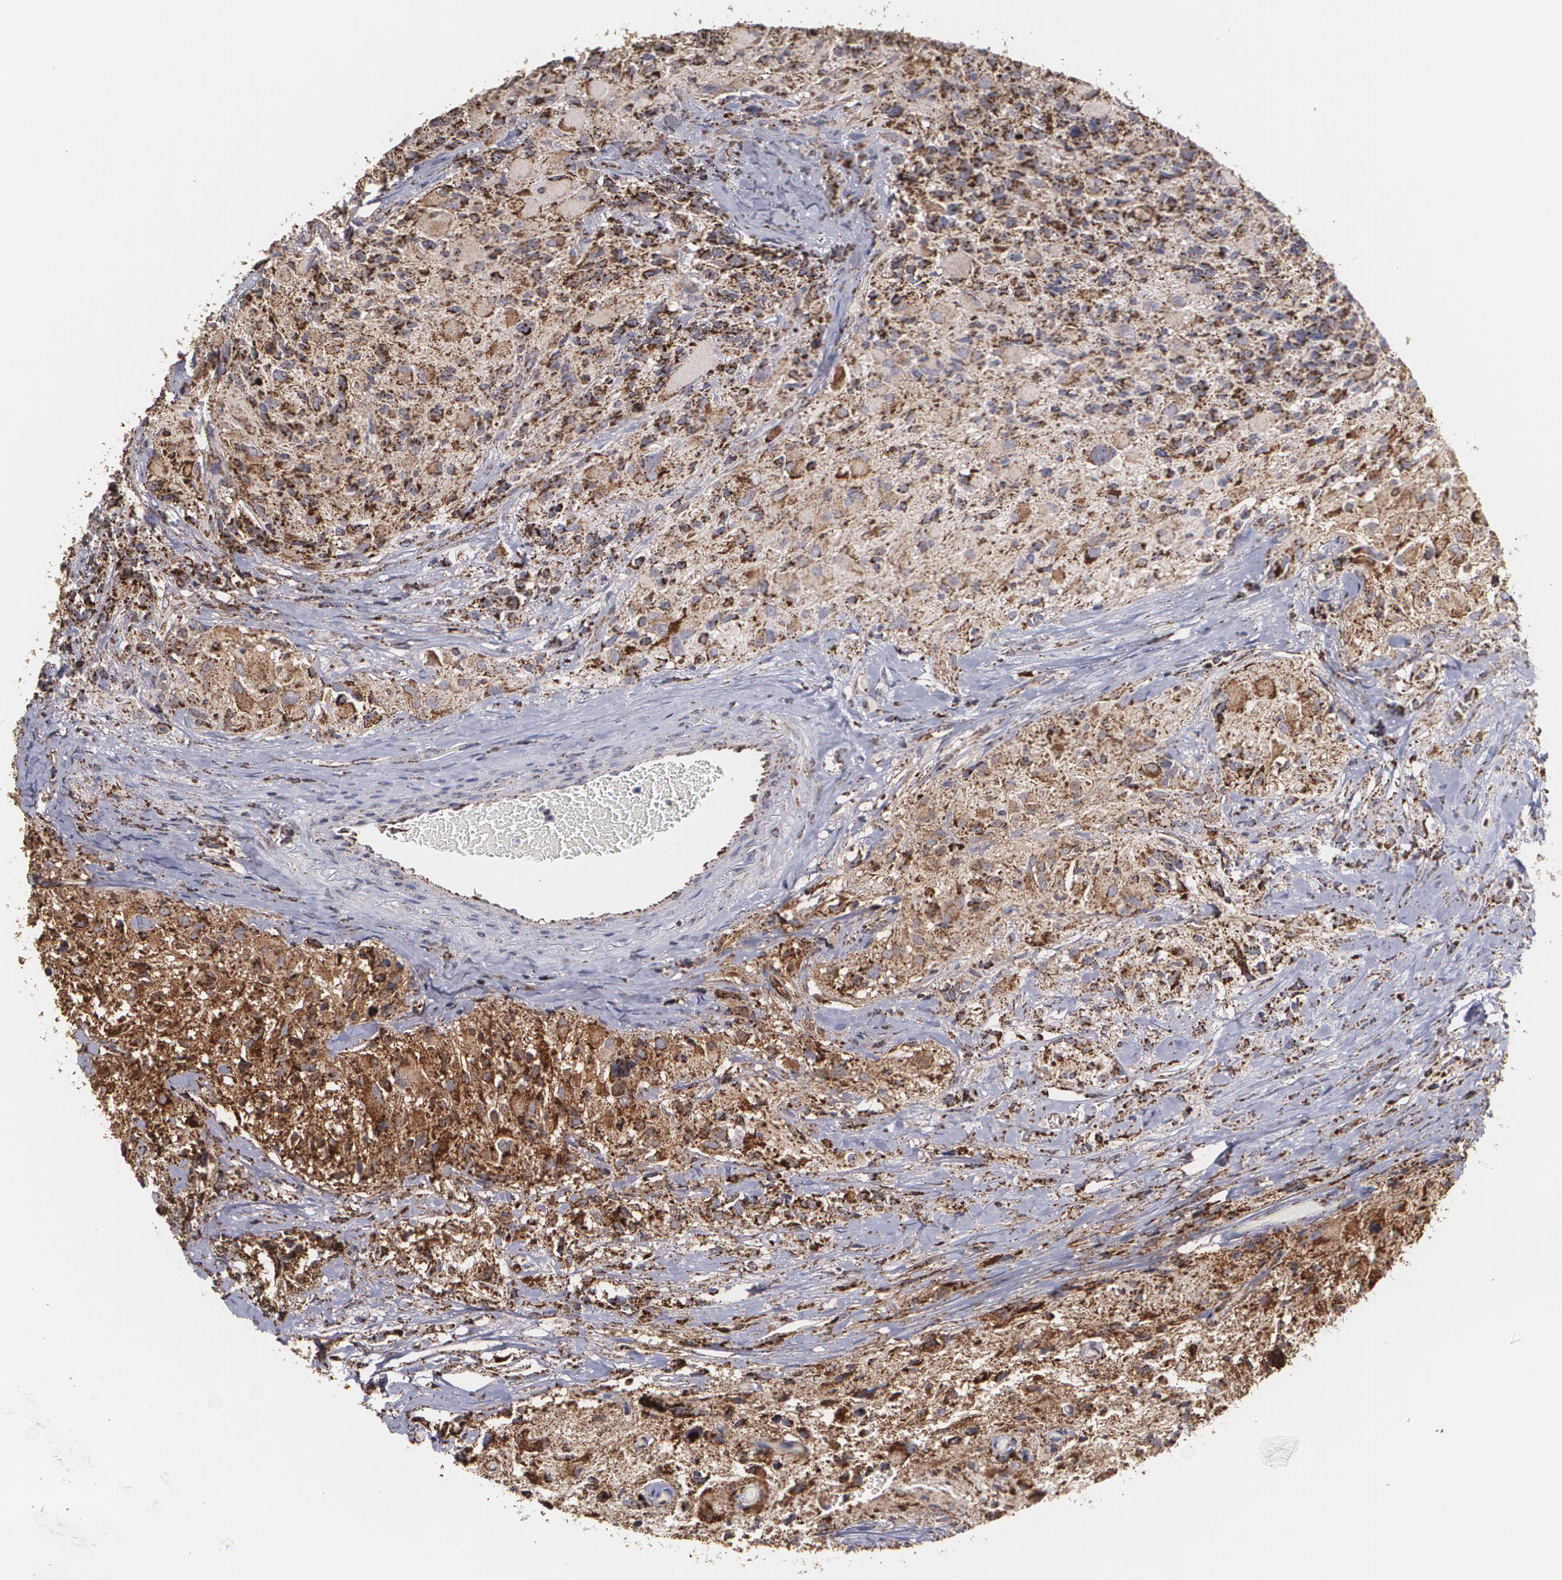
{"staining": {"intensity": "strong", "quantity": ">75%", "location": "cytoplasmic/membranous"}, "tissue": "glioma", "cell_type": "Tumor cells", "image_type": "cancer", "snomed": [{"axis": "morphology", "description": "Glioma, malignant, High grade"}, {"axis": "topography", "description": "Brain"}], "caption": "Human glioma stained with a protein marker reveals strong staining in tumor cells.", "gene": "HSPD1", "patient": {"sex": "male", "age": 69}}